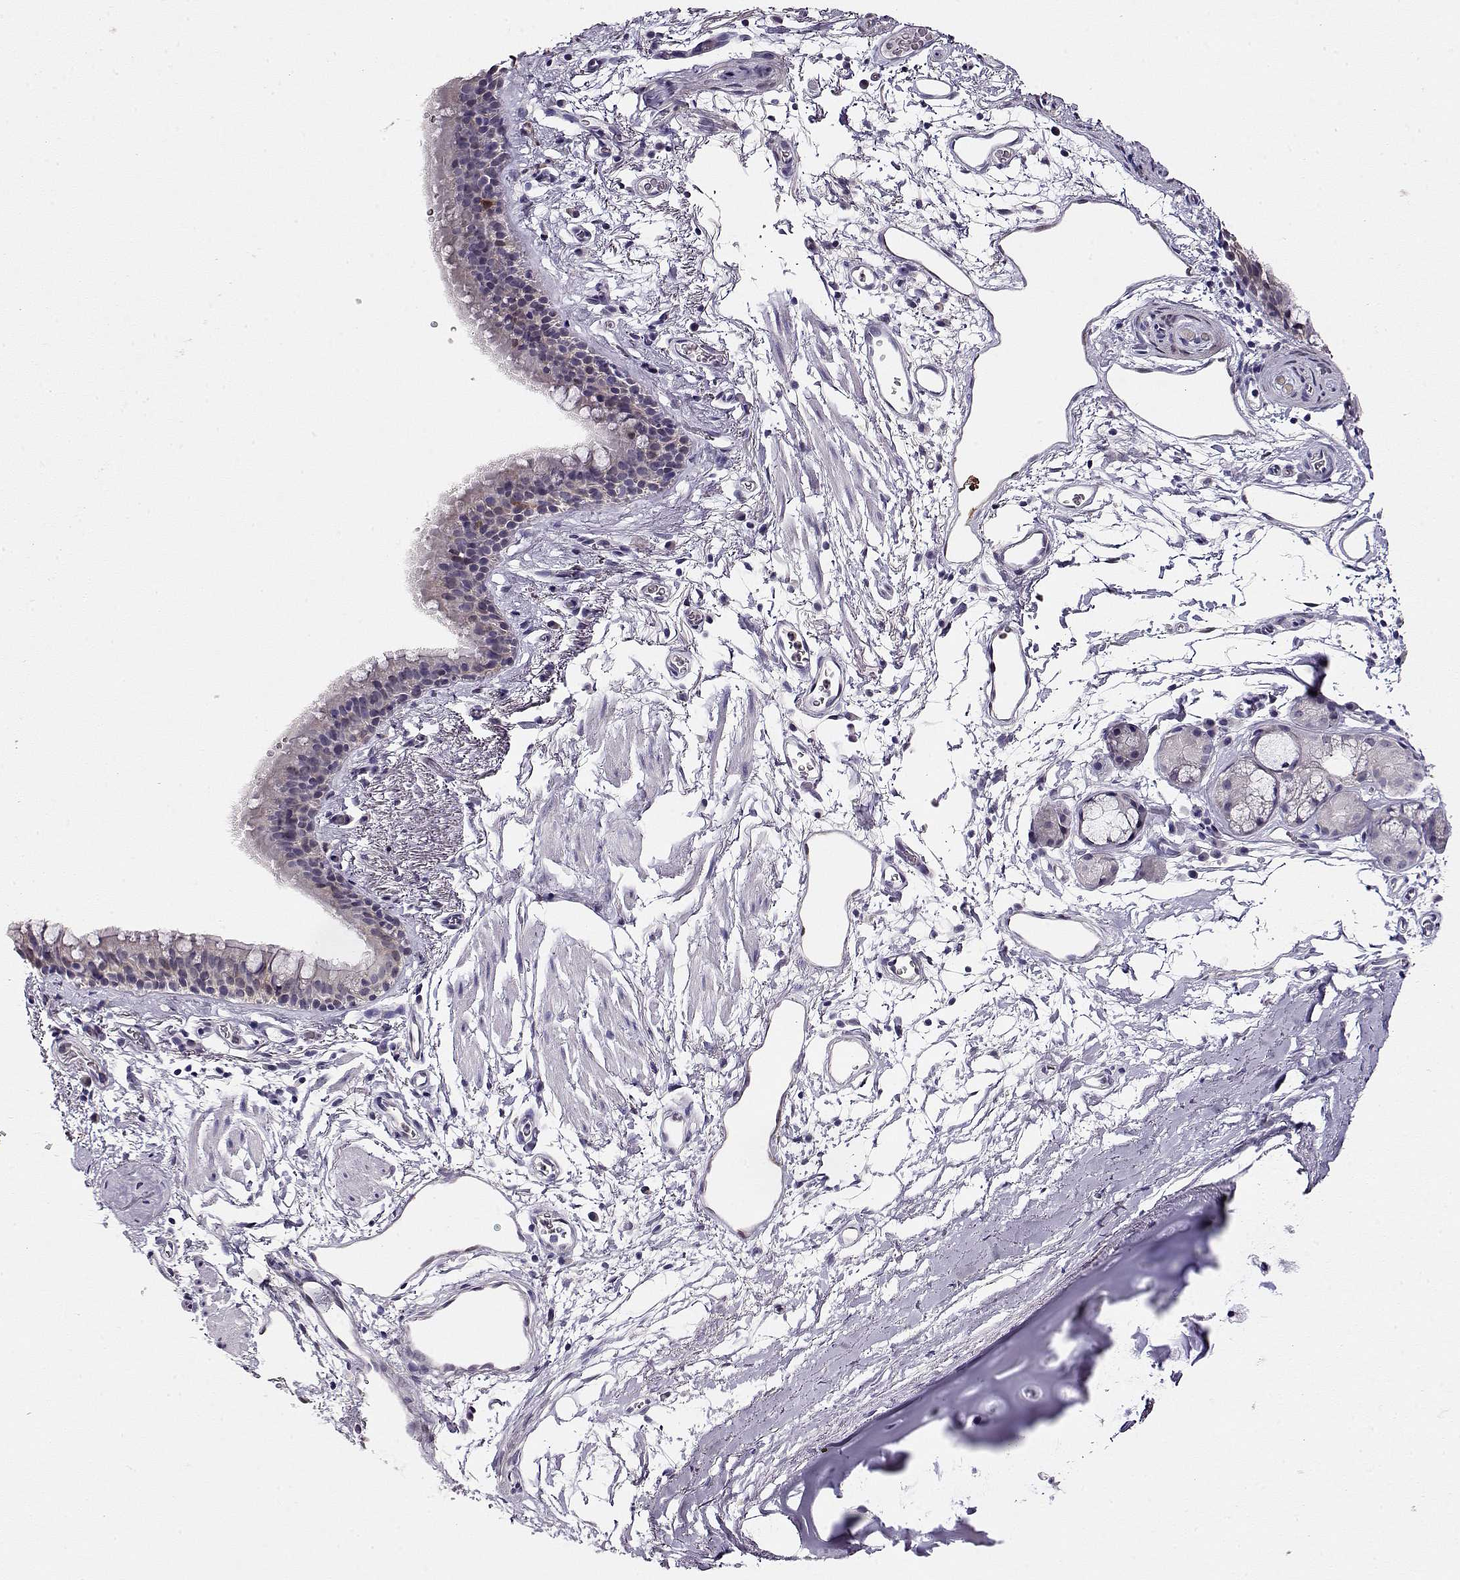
{"staining": {"intensity": "weak", "quantity": "<25%", "location": "nuclear"}, "tissue": "bronchus", "cell_type": "Respiratory epithelial cells", "image_type": "normal", "snomed": [{"axis": "morphology", "description": "Normal tissue, NOS"}, {"axis": "topography", "description": "Cartilage tissue"}, {"axis": "topography", "description": "Bronchus"}], "caption": "A histopathology image of bronchus stained for a protein exhibits no brown staining in respiratory epithelial cells.", "gene": "CCR8", "patient": {"sex": "male", "age": 58}}